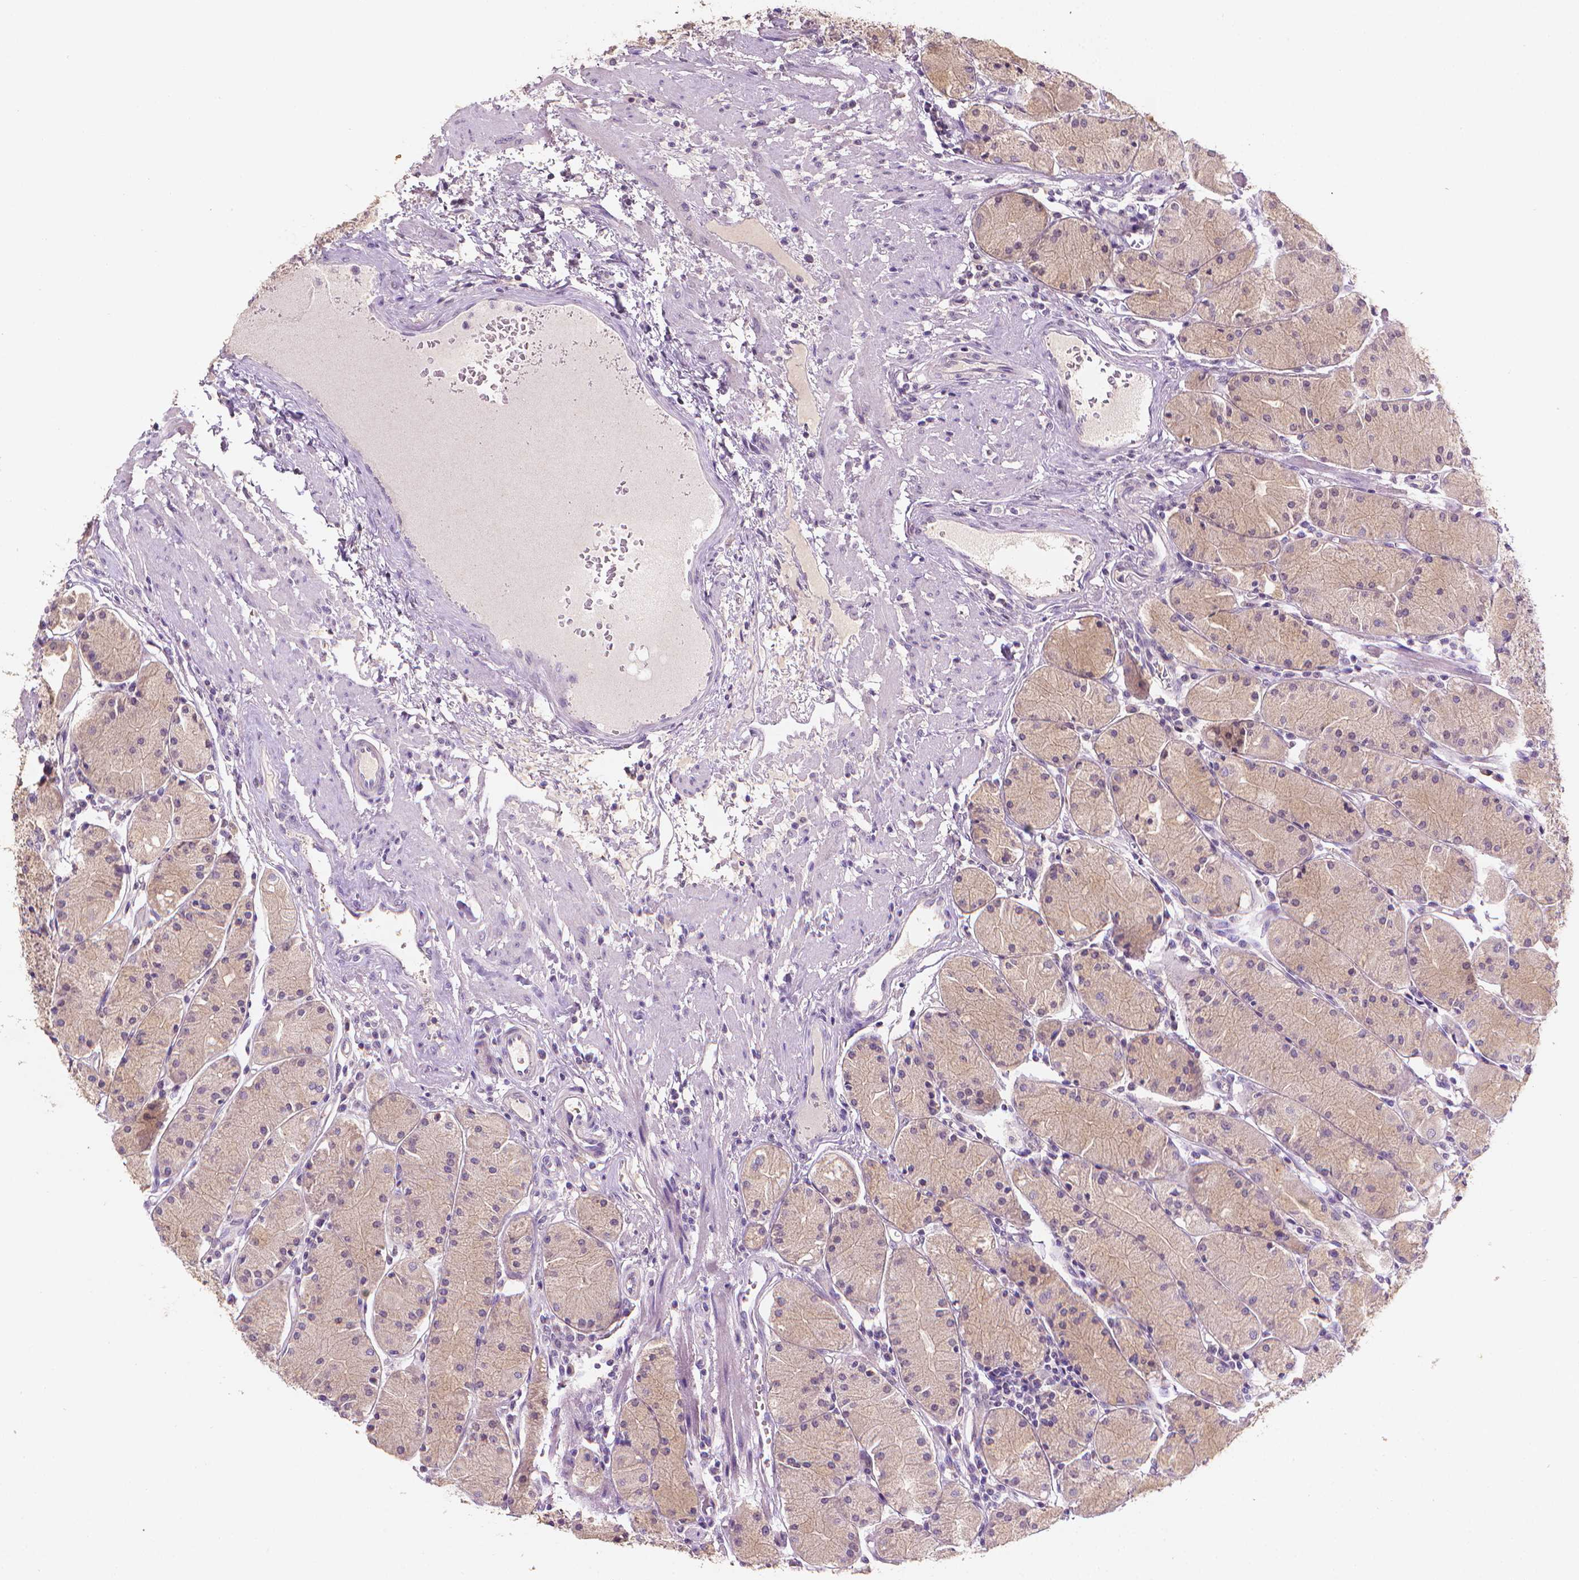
{"staining": {"intensity": "weak", "quantity": "<25%", "location": "cytoplasmic/membranous"}, "tissue": "stomach", "cell_type": "Glandular cells", "image_type": "normal", "snomed": [{"axis": "morphology", "description": "Normal tissue, NOS"}, {"axis": "topography", "description": "Stomach, upper"}], "caption": "This is a micrograph of IHC staining of benign stomach, which shows no positivity in glandular cells. (Immunohistochemistry, brightfield microscopy, high magnification).", "gene": "FASN", "patient": {"sex": "male", "age": 69}}